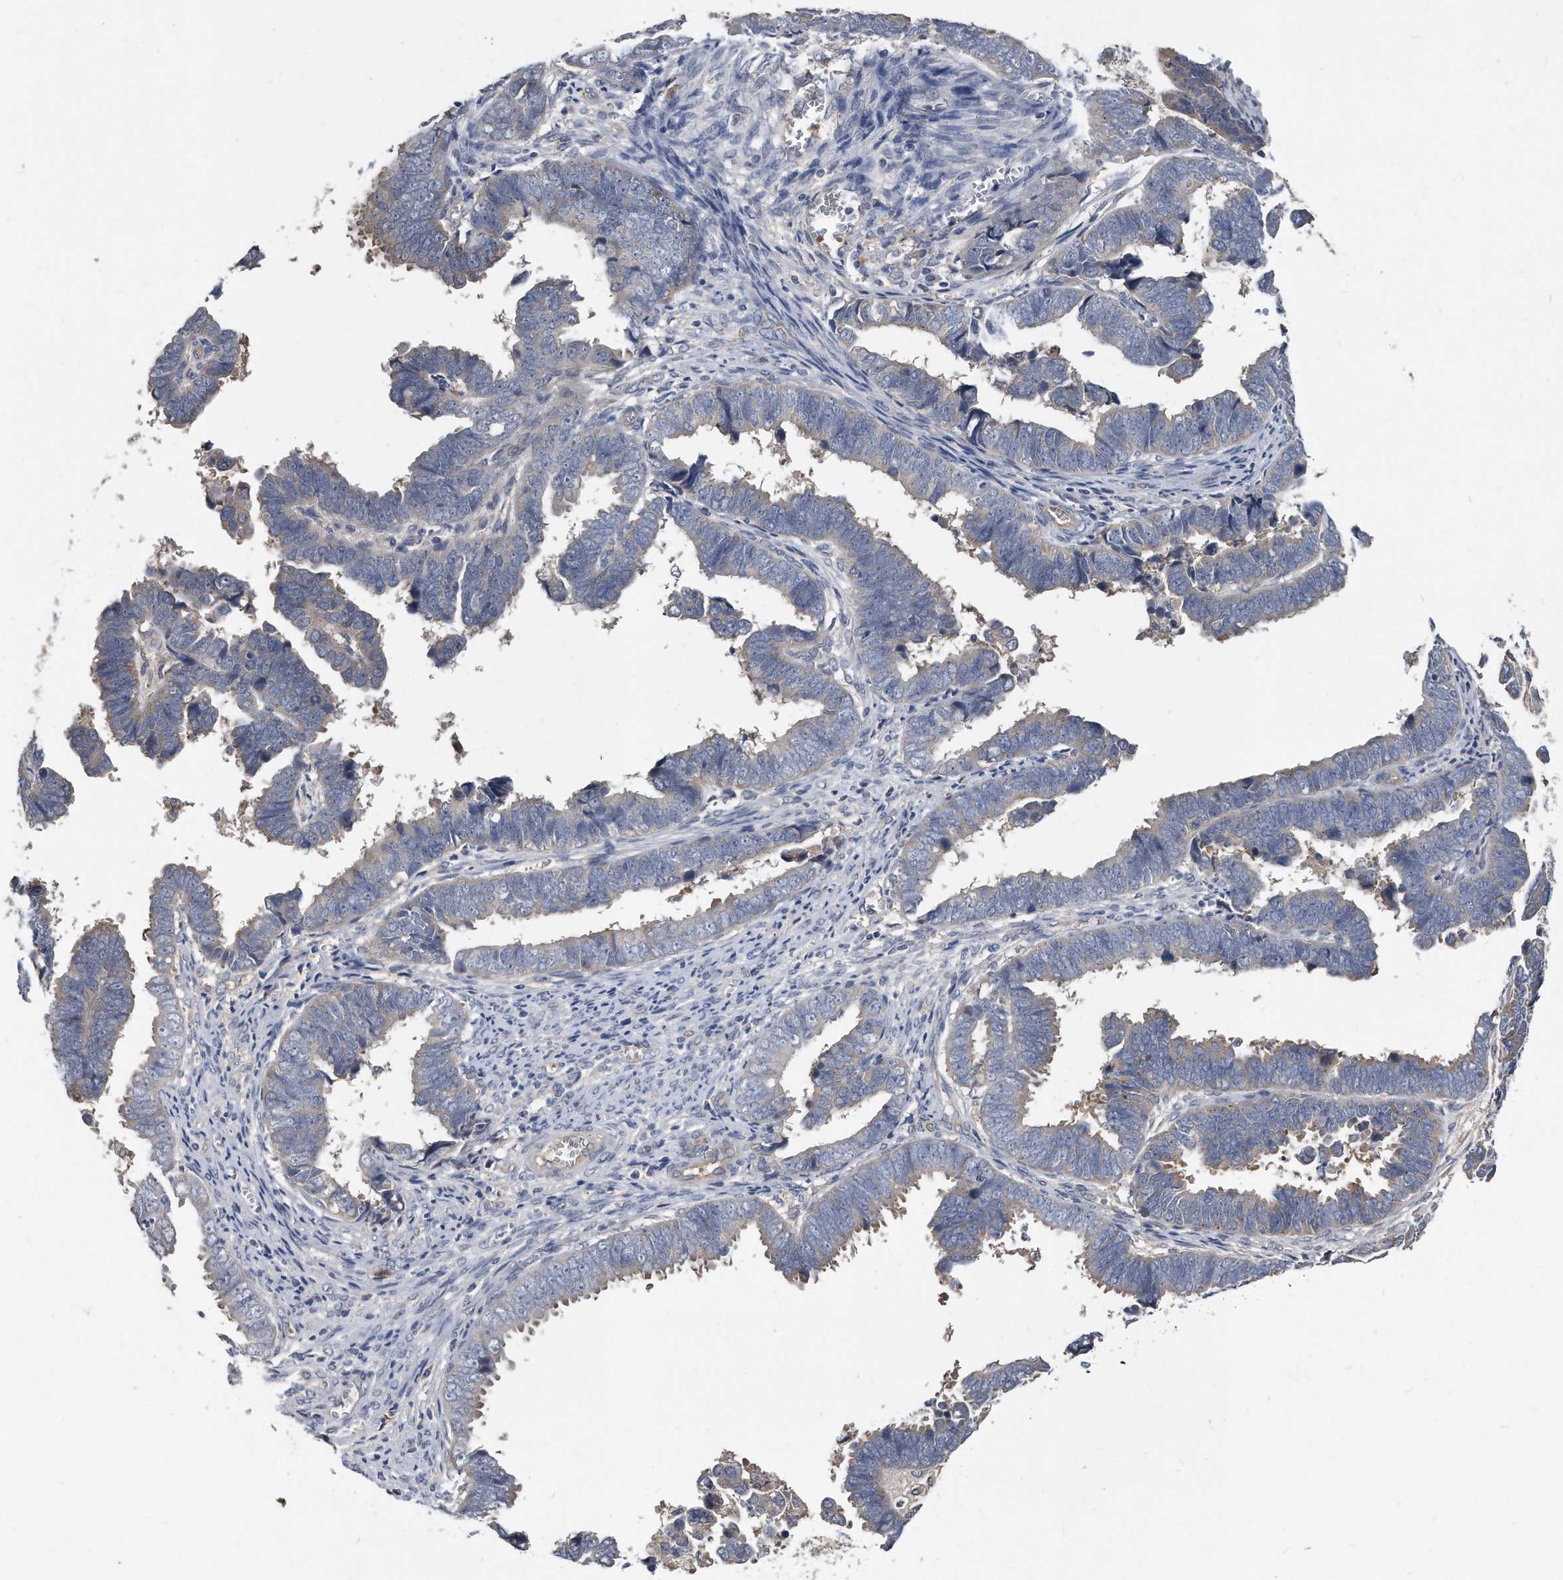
{"staining": {"intensity": "negative", "quantity": "none", "location": "none"}, "tissue": "endometrial cancer", "cell_type": "Tumor cells", "image_type": "cancer", "snomed": [{"axis": "morphology", "description": "Adenocarcinoma, NOS"}, {"axis": "topography", "description": "Endometrium"}], "caption": "High magnification brightfield microscopy of endometrial cancer stained with DAB (brown) and counterstained with hematoxylin (blue): tumor cells show no significant expression. Nuclei are stained in blue.", "gene": "HOMER3", "patient": {"sex": "female", "age": 75}}